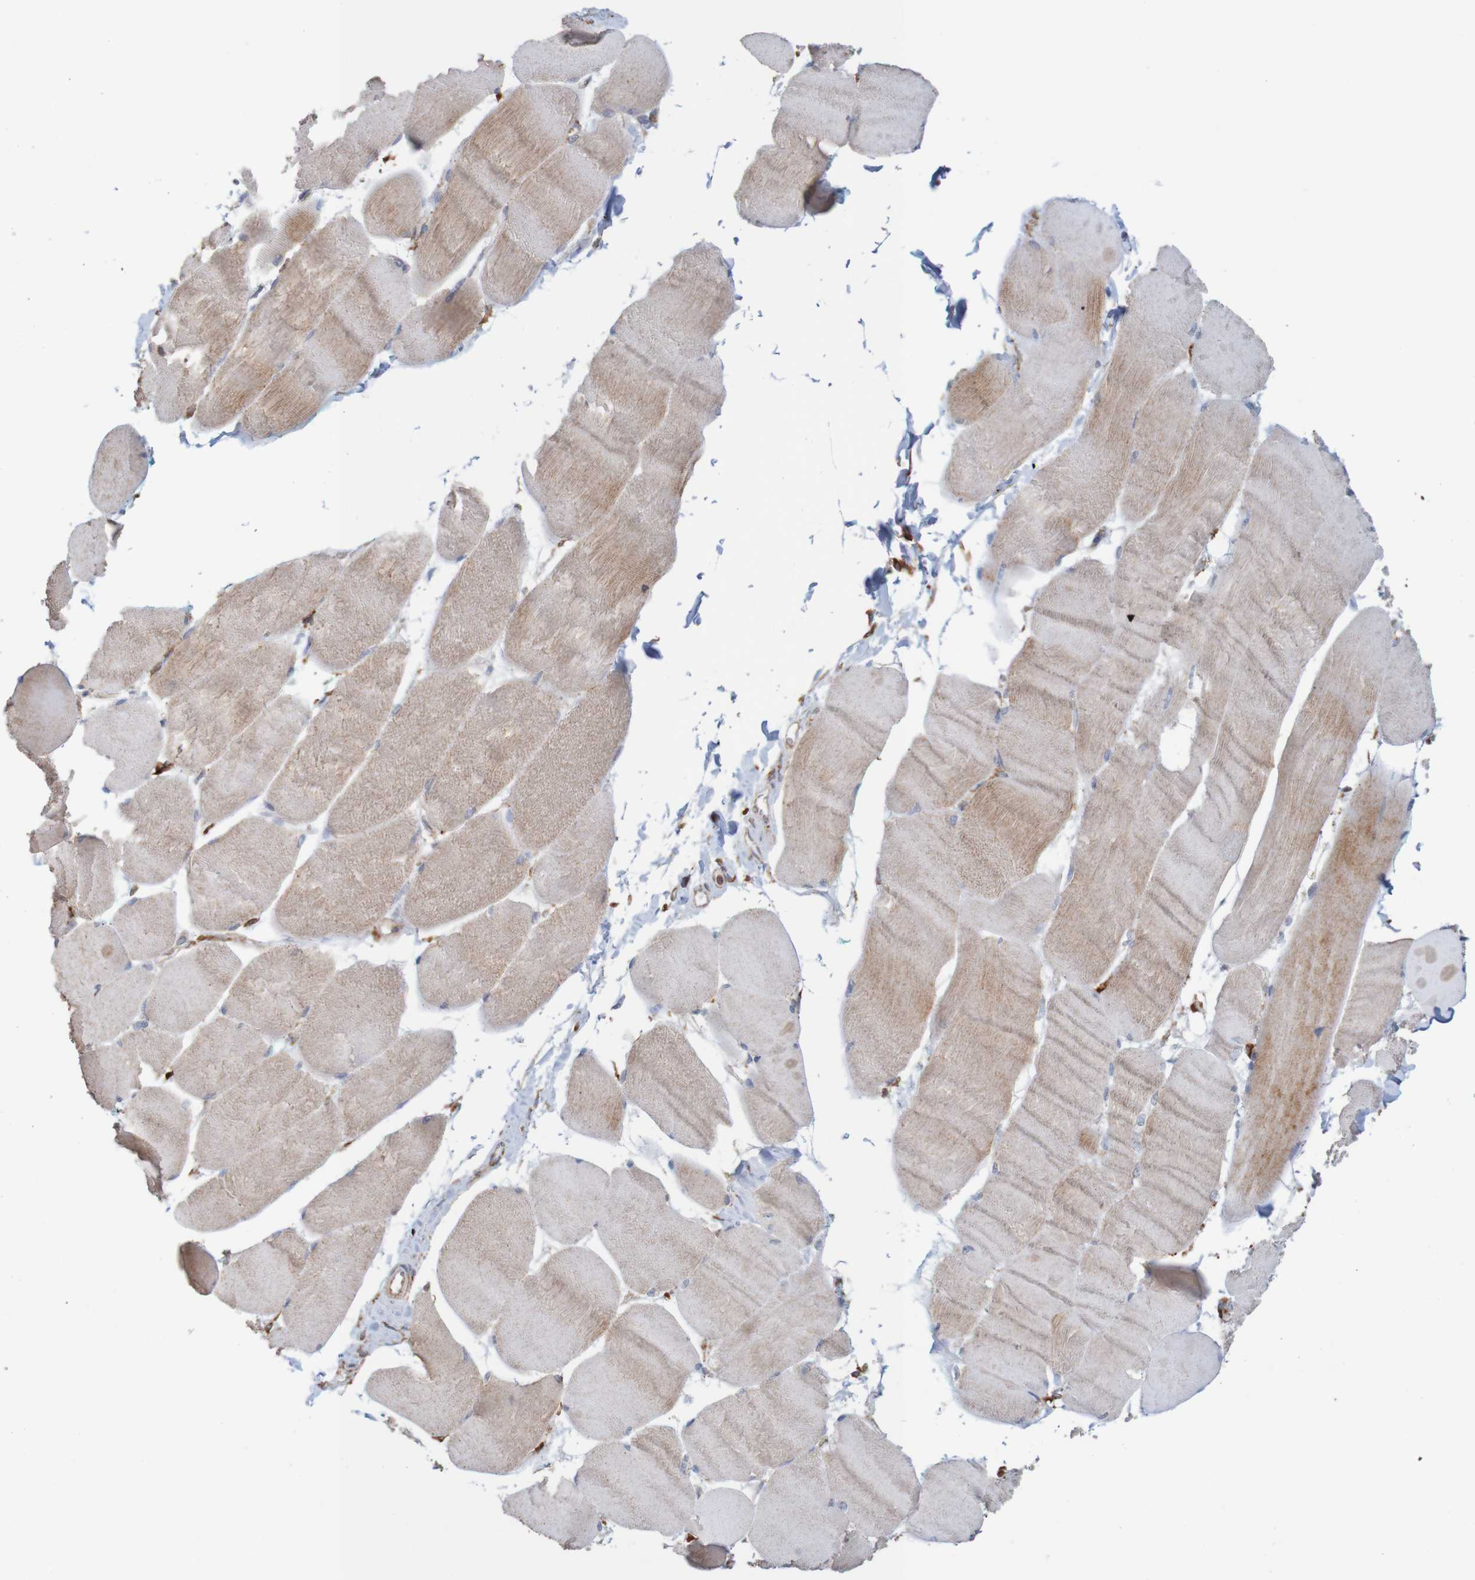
{"staining": {"intensity": "weak", "quantity": "25%-75%", "location": "cytoplasmic/membranous"}, "tissue": "skeletal muscle", "cell_type": "Myocytes", "image_type": "normal", "snomed": [{"axis": "morphology", "description": "Normal tissue, NOS"}, {"axis": "morphology", "description": "Squamous cell carcinoma, NOS"}, {"axis": "topography", "description": "Skeletal muscle"}], "caption": "Unremarkable skeletal muscle displays weak cytoplasmic/membranous expression in about 25%-75% of myocytes, visualized by immunohistochemistry. (Brightfield microscopy of DAB IHC at high magnification).", "gene": "PDIA3", "patient": {"sex": "male", "age": 51}}